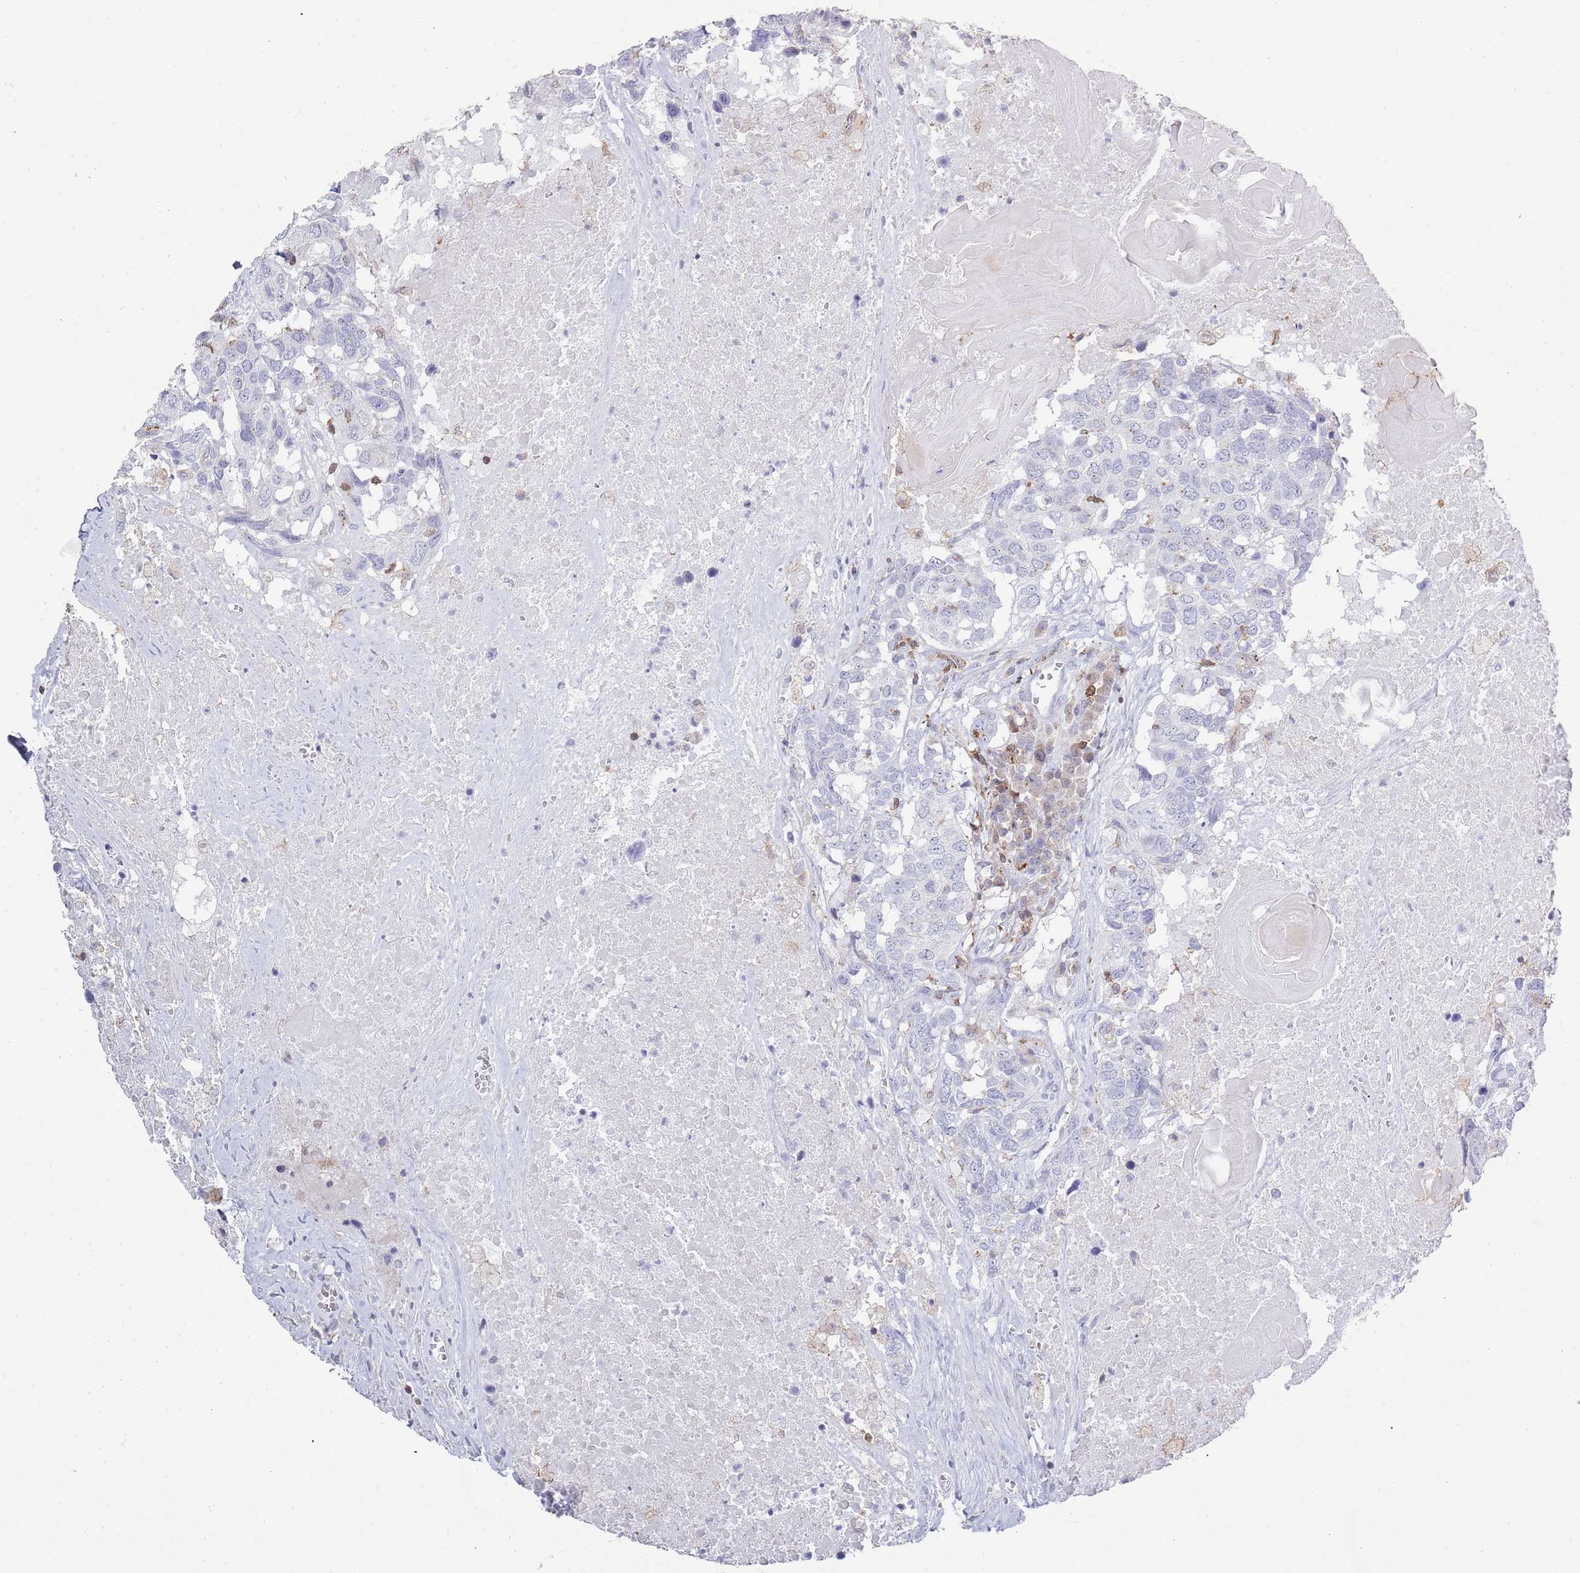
{"staining": {"intensity": "negative", "quantity": "none", "location": "none"}, "tissue": "head and neck cancer", "cell_type": "Tumor cells", "image_type": "cancer", "snomed": [{"axis": "morphology", "description": "Squamous cell carcinoma, NOS"}, {"axis": "topography", "description": "Head-Neck"}], "caption": "High power microscopy micrograph of an IHC micrograph of head and neck squamous cell carcinoma, revealing no significant positivity in tumor cells. The staining is performed using DAB (3,3'-diaminobenzidine) brown chromogen with nuclei counter-stained in using hematoxylin.", "gene": "LPXN", "patient": {"sex": "male", "age": 66}}